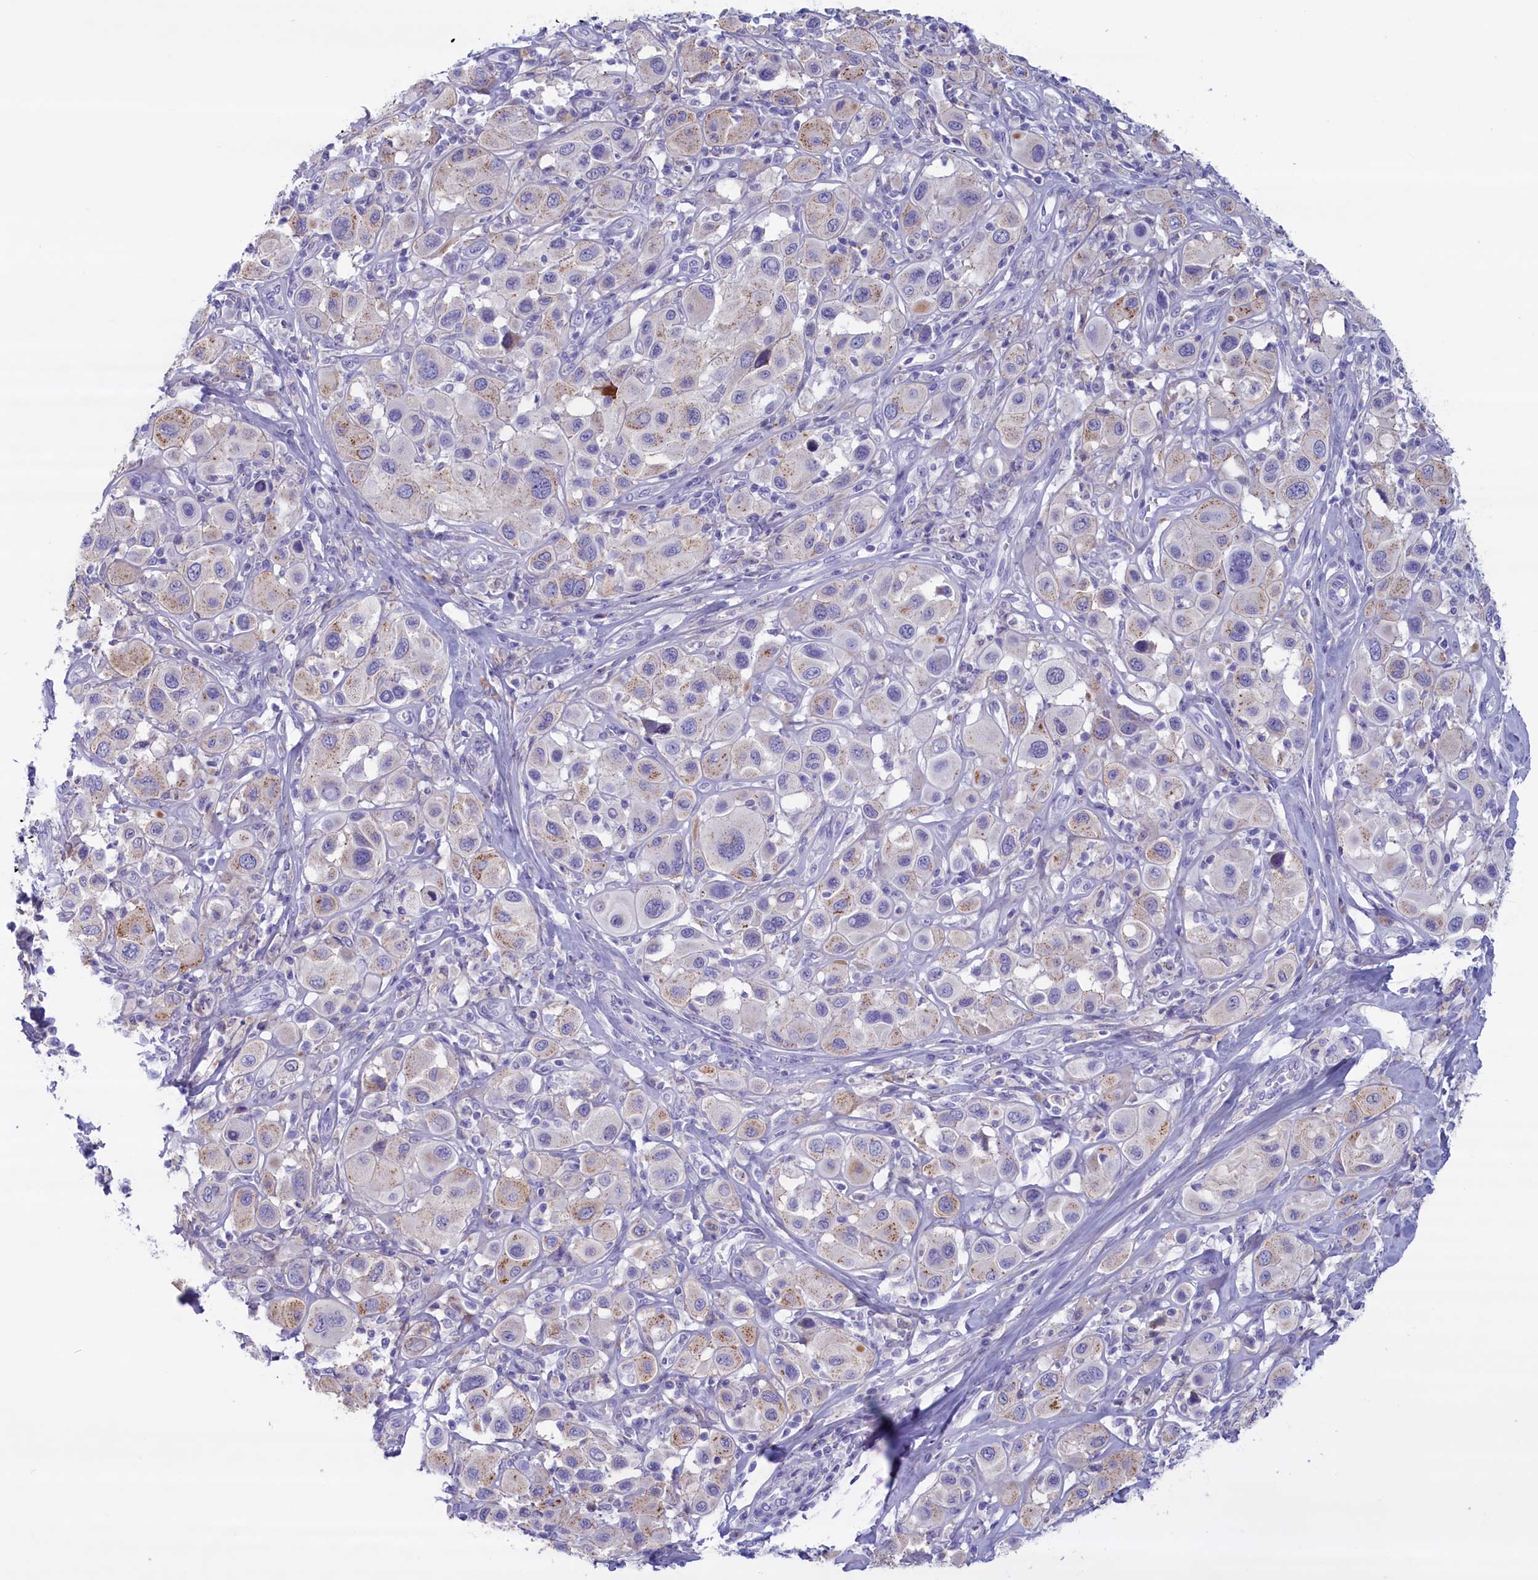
{"staining": {"intensity": "negative", "quantity": "none", "location": "none"}, "tissue": "melanoma", "cell_type": "Tumor cells", "image_type": "cancer", "snomed": [{"axis": "morphology", "description": "Malignant melanoma, Metastatic site"}, {"axis": "topography", "description": "Skin"}], "caption": "This is an immunohistochemistry image of human melanoma. There is no positivity in tumor cells.", "gene": "MPV17L2", "patient": {"sex": "male", "age": 41}}